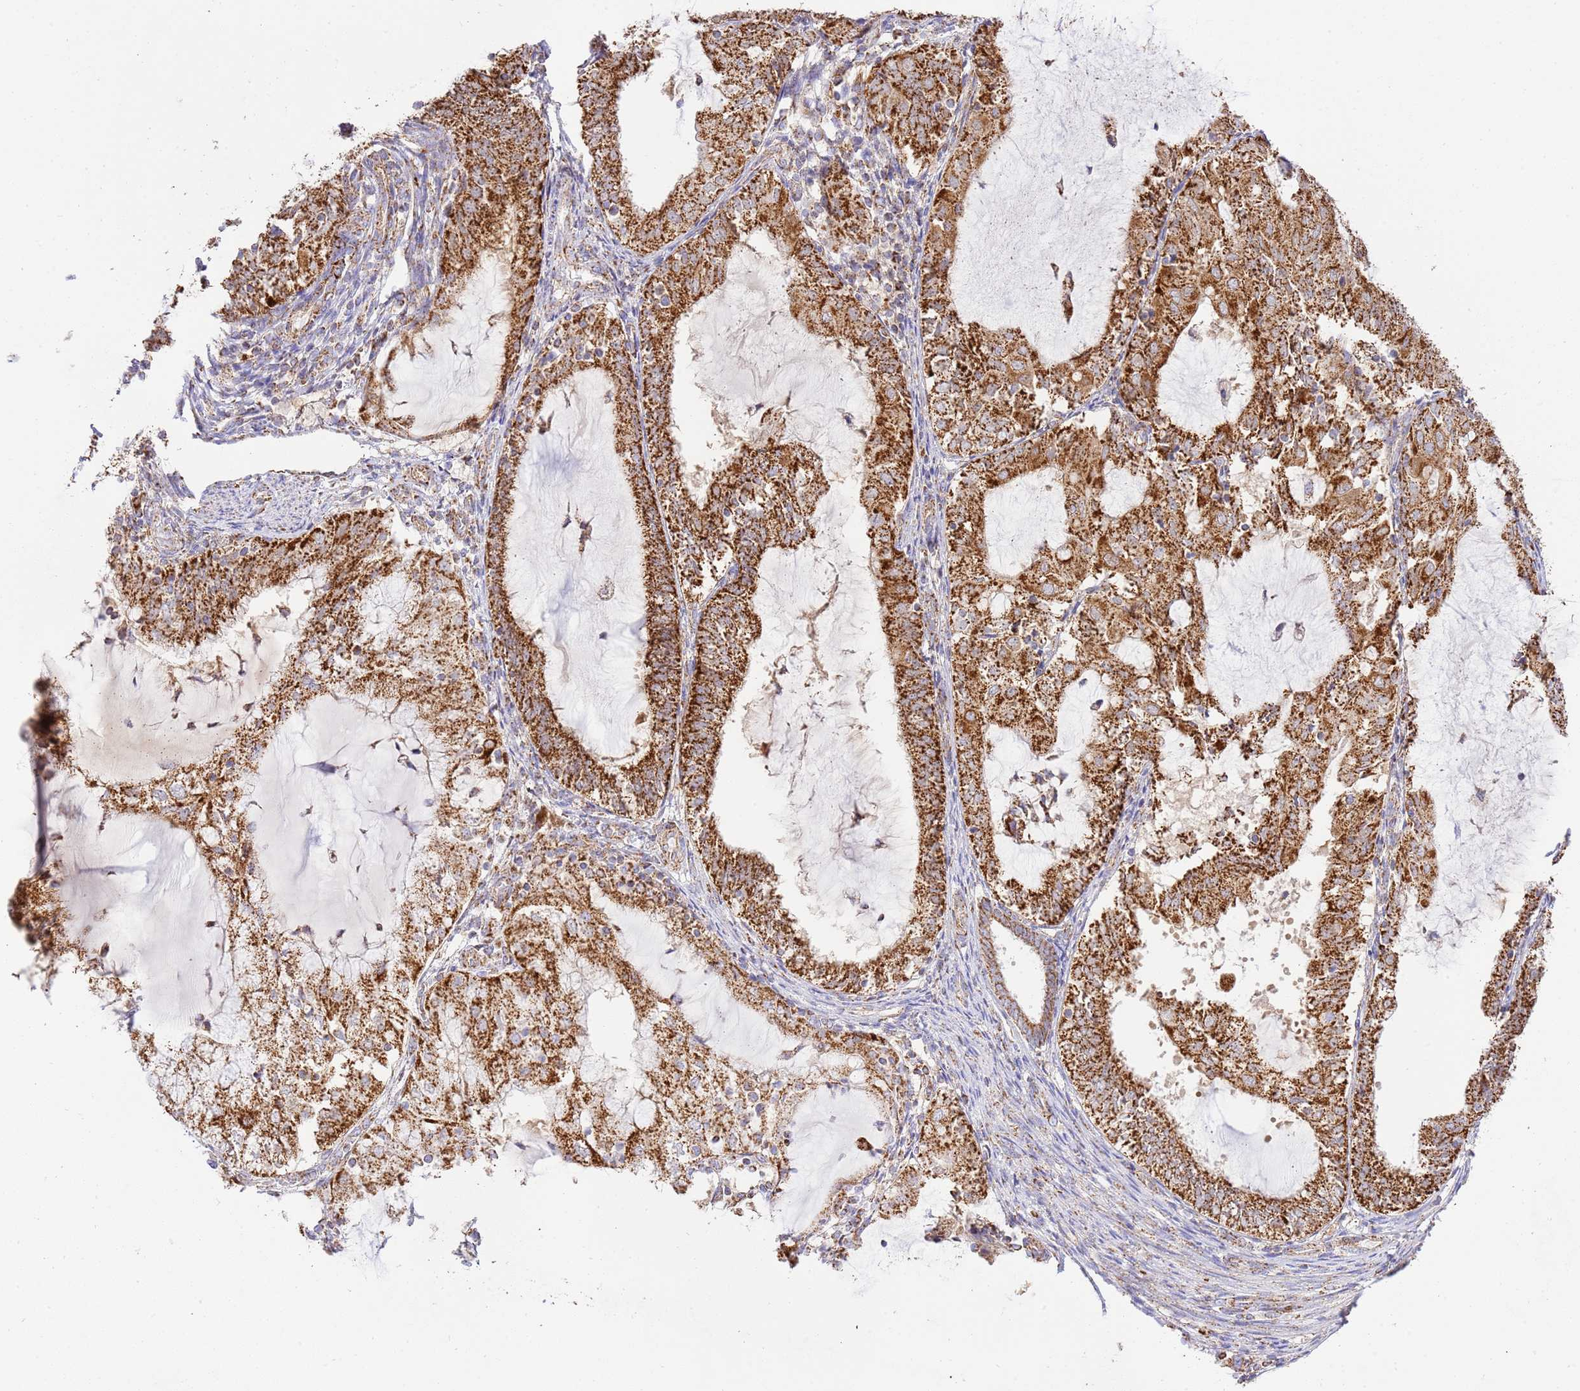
{"staining": {"intensity": "strong", "quantity": ">75%", "location": "cytoplasmic/membranous"}, "tissue": "endometrial cancer", "cell_type": "Tumor cells", "image_type": "cancer", "snomed": [{"axis": "morphology", "description": "Adenocarcinoma, NOS"}, {"axis": "topography", "description": "Endometrium"}], "caption": "Immunohistochemical staining of endometrial adenocarcinoma reveals high levels of strong cytoplasmic/membranous protein positivity in approximately >75% of tumor cells. Using DAB (3,3'-diaminobenzidine) (brown) and hematoxylin (blue) stains, captured at high magnification using brightfield microscopy.", "gene": "ZBTB39", "patient": {"sex": "female", "age": 81}}